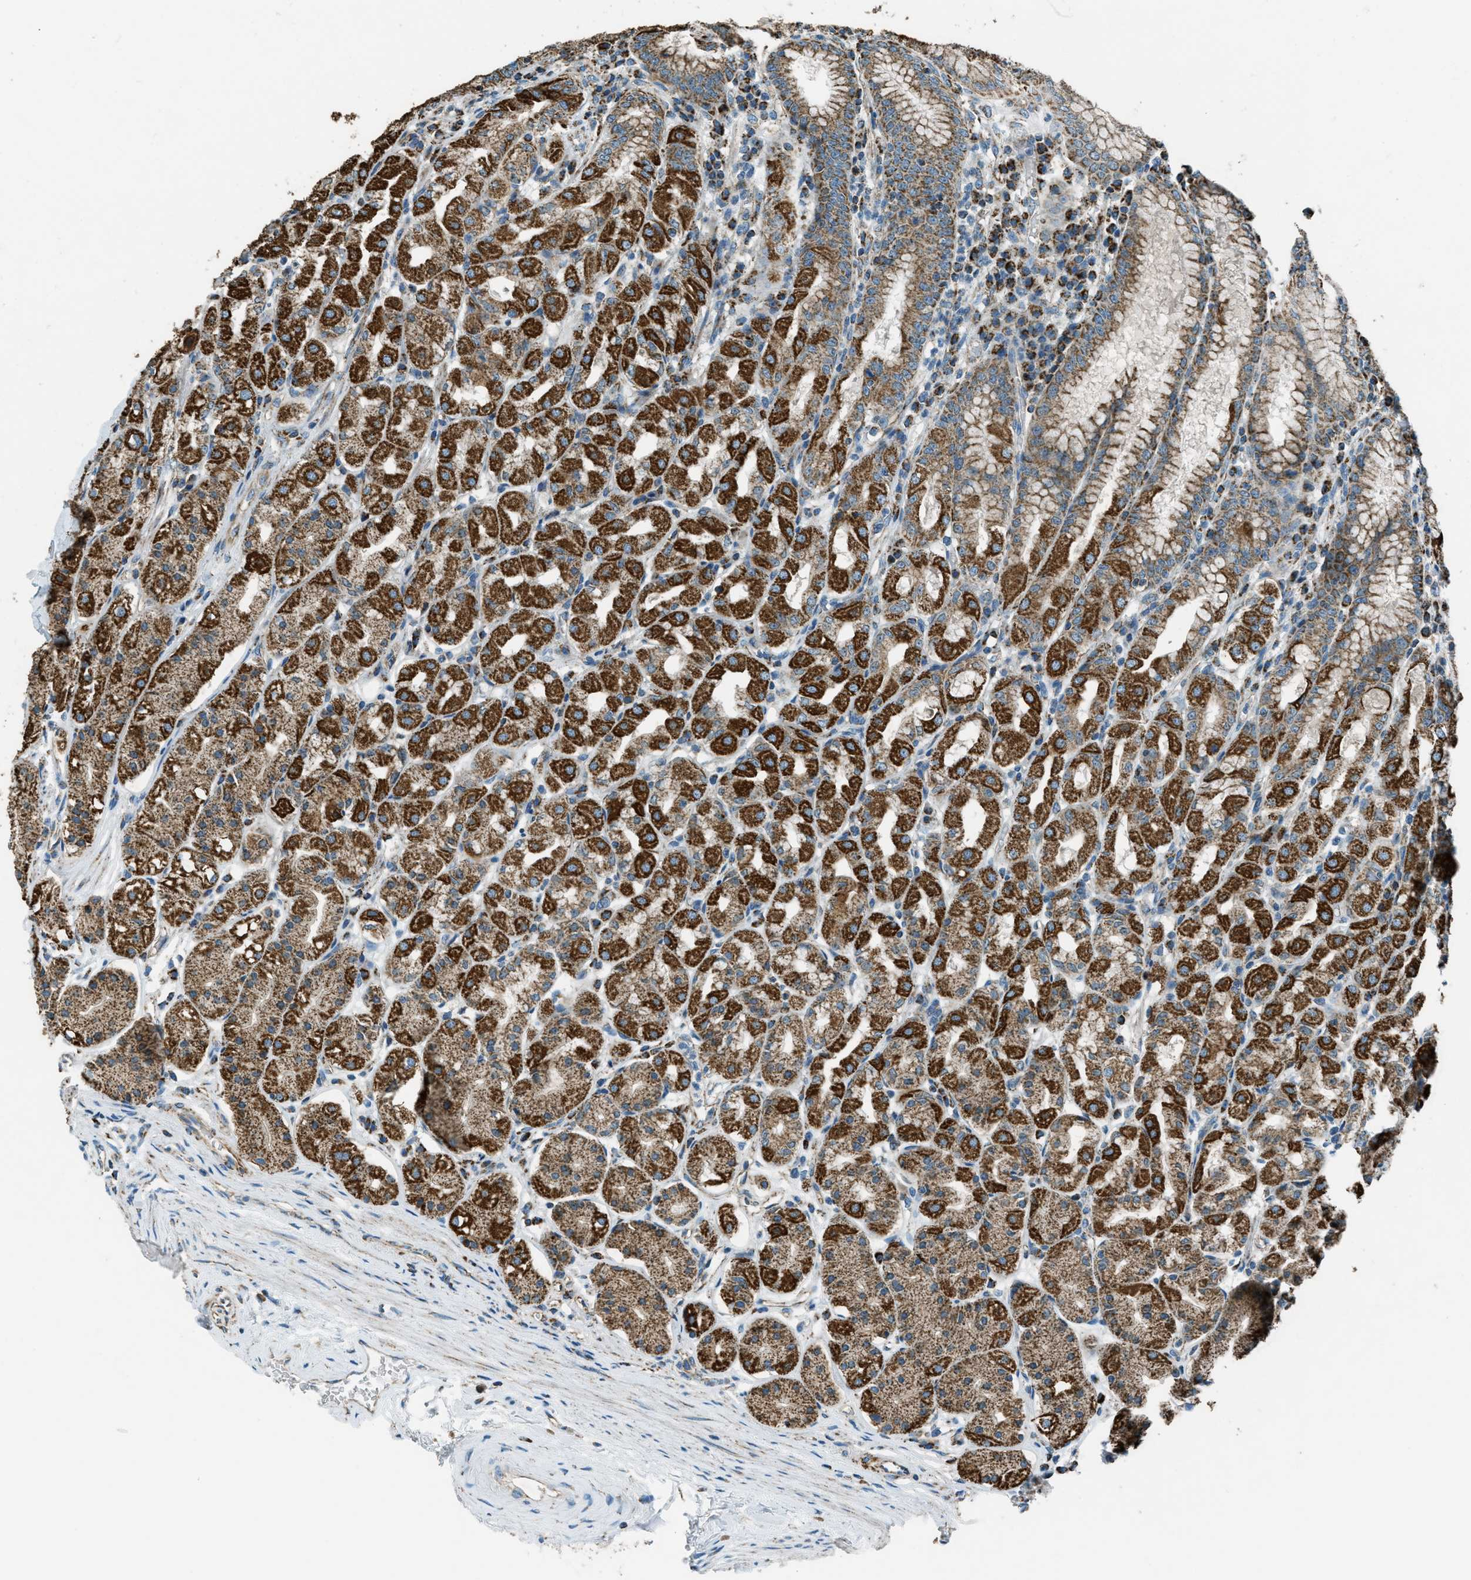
{"staining": {"intensity": "strong", "quantity": ">75%", "location": "cytoplasmic/membranous"}, "tissue": "stomach", "cell_type": "Glandular cells", "image_type": "normal", "snomed": [{"axis": "morphology", "description": "Normal tissue, NOS"}, {"axis": "topography", "description": "Stomach"}, {"axis": "topography", "description": "Stomach, lower"}], "caption": "Strong cytoplasmic/membranous positivity for a protein is seen in about >75% of glandular cells of normal stomach using IHC.", "gene": "CHST15", "patient": {"sex": "female", "age": 56}}